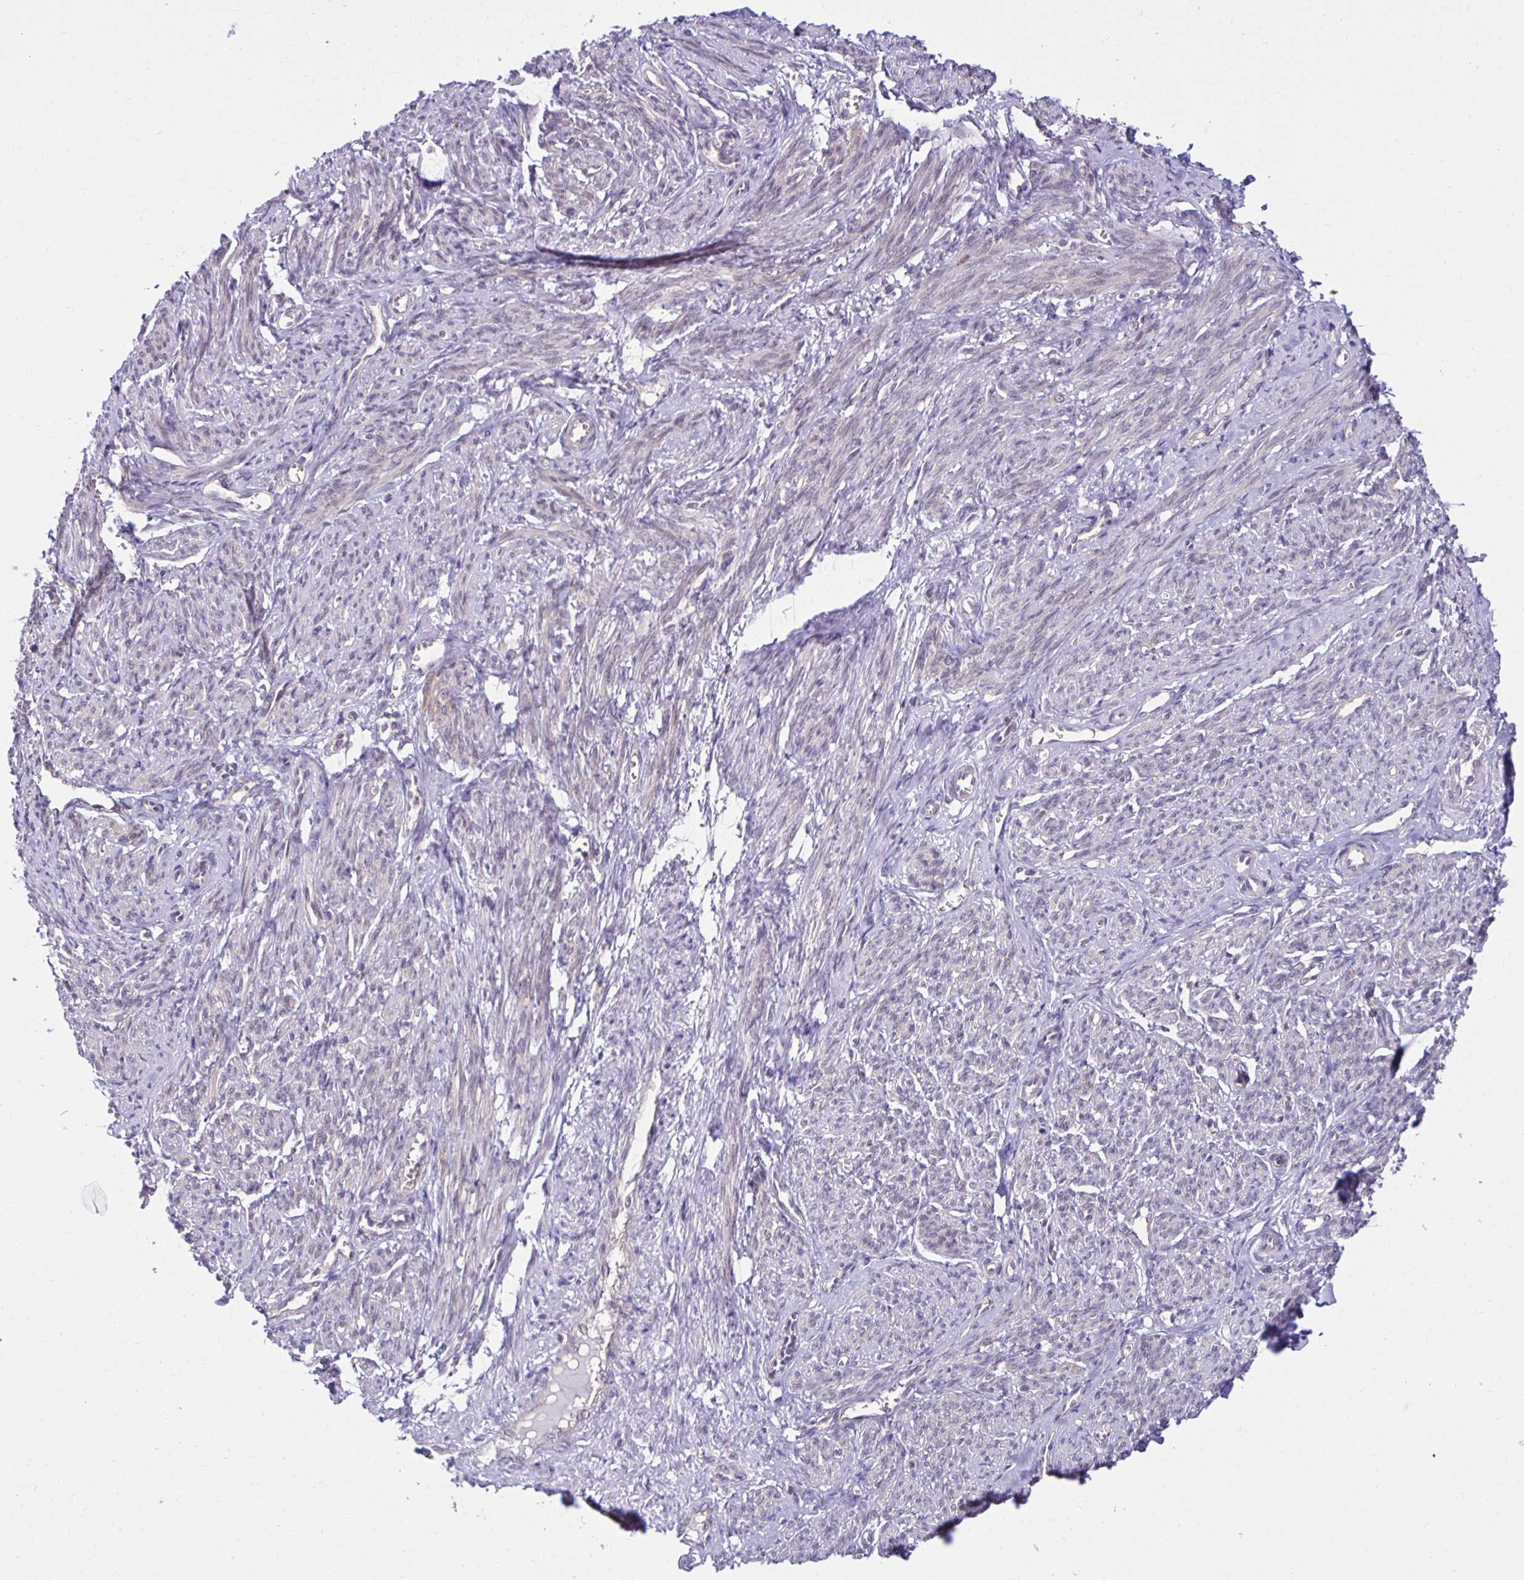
{"staining": {"intensity": "negative", "quantity": "none", "location": "none"}, "tissue": "smooth muscle", "cell_type": "Smooth muscle cells", "image_type": "normal", "snomed": [{"axis": "morphology", "description": "Normal tissue, NOS"}, {"axis": "topography", "description": "Smooth muscle"}], "caption": "This is a image of immunohistochemistry (IHC) staining of normal smooth muscle, which shows no expression in smooth muscle cells.", "gene": "MIEN1", "patient": {"sex": "female", "age": 65}}